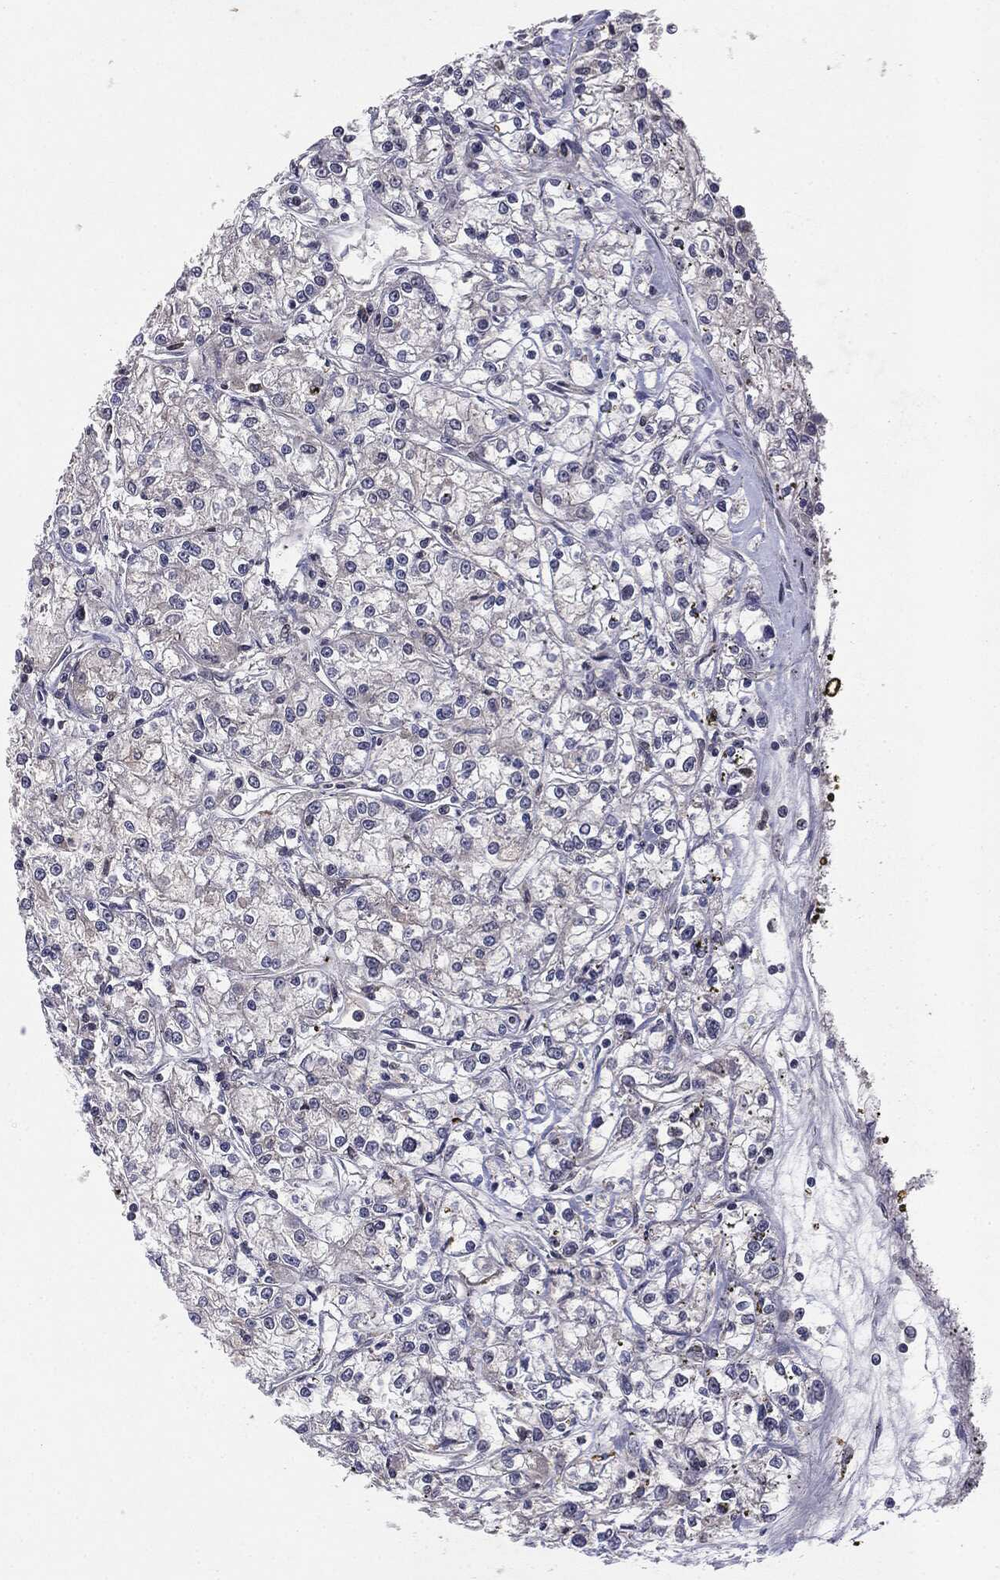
{"staining": {"intensity": "negative", "quantity": "none", "location": "none"}, "tissue": "renal cancer", "cell_type": "Tumor cells", "image_type": "cancer", "snomed": [{"axis": "morphology", "description": "Adenocarcinoma, NOS"}, {"axis": "topography", "description": "Kidney"}], "caption": "Renal adenocarcinoma stained for a protein using IHC shows no positivity tumor cells.", "gene": "KRT7", "patient": {"sex": "female", "age": 59}}